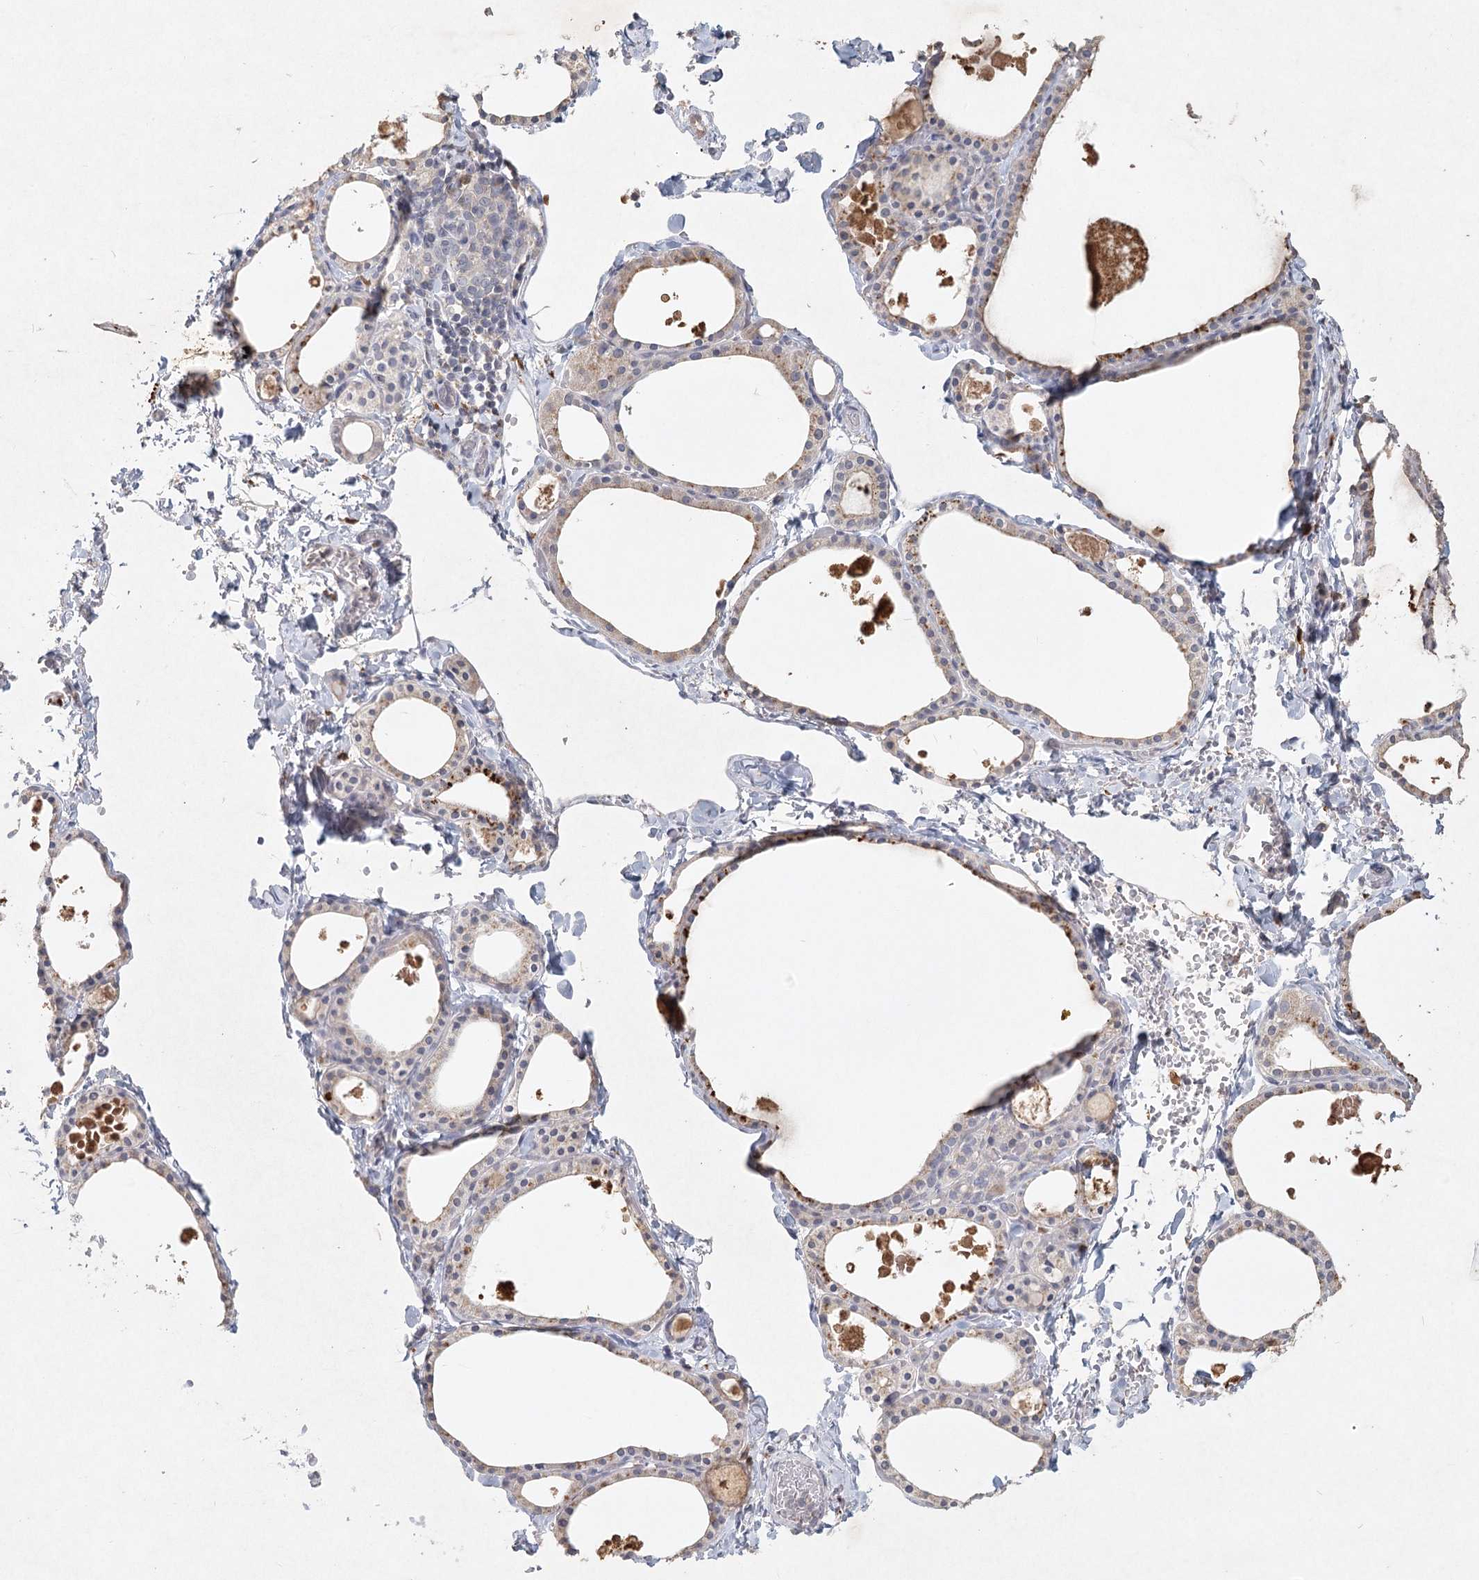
{"staining": {"intensity": "moderate", "quantity": "<25%", "location": "cytoplasmic/membranous"}, "tissue": "thyroid gland", "cell_type": "Glandular cells", "image_type": "normal", "snomed": [{"axis": "morphology", "description": "Normal tissue, NOS"}, {"axis": "topography", "description": "Thyroid gland"}], "caption": "Immunohistochemical staining of normal thyroid gland shows low levels of moderate cytoplasmic/membranous positivity in approximately <25% of glandular cells. Immunohistochemistry (ihc) stains the protein in brown and the nuclei are stained blue.", "gene": "ARSI", "patient": {"sex": "male", "age": 56}}